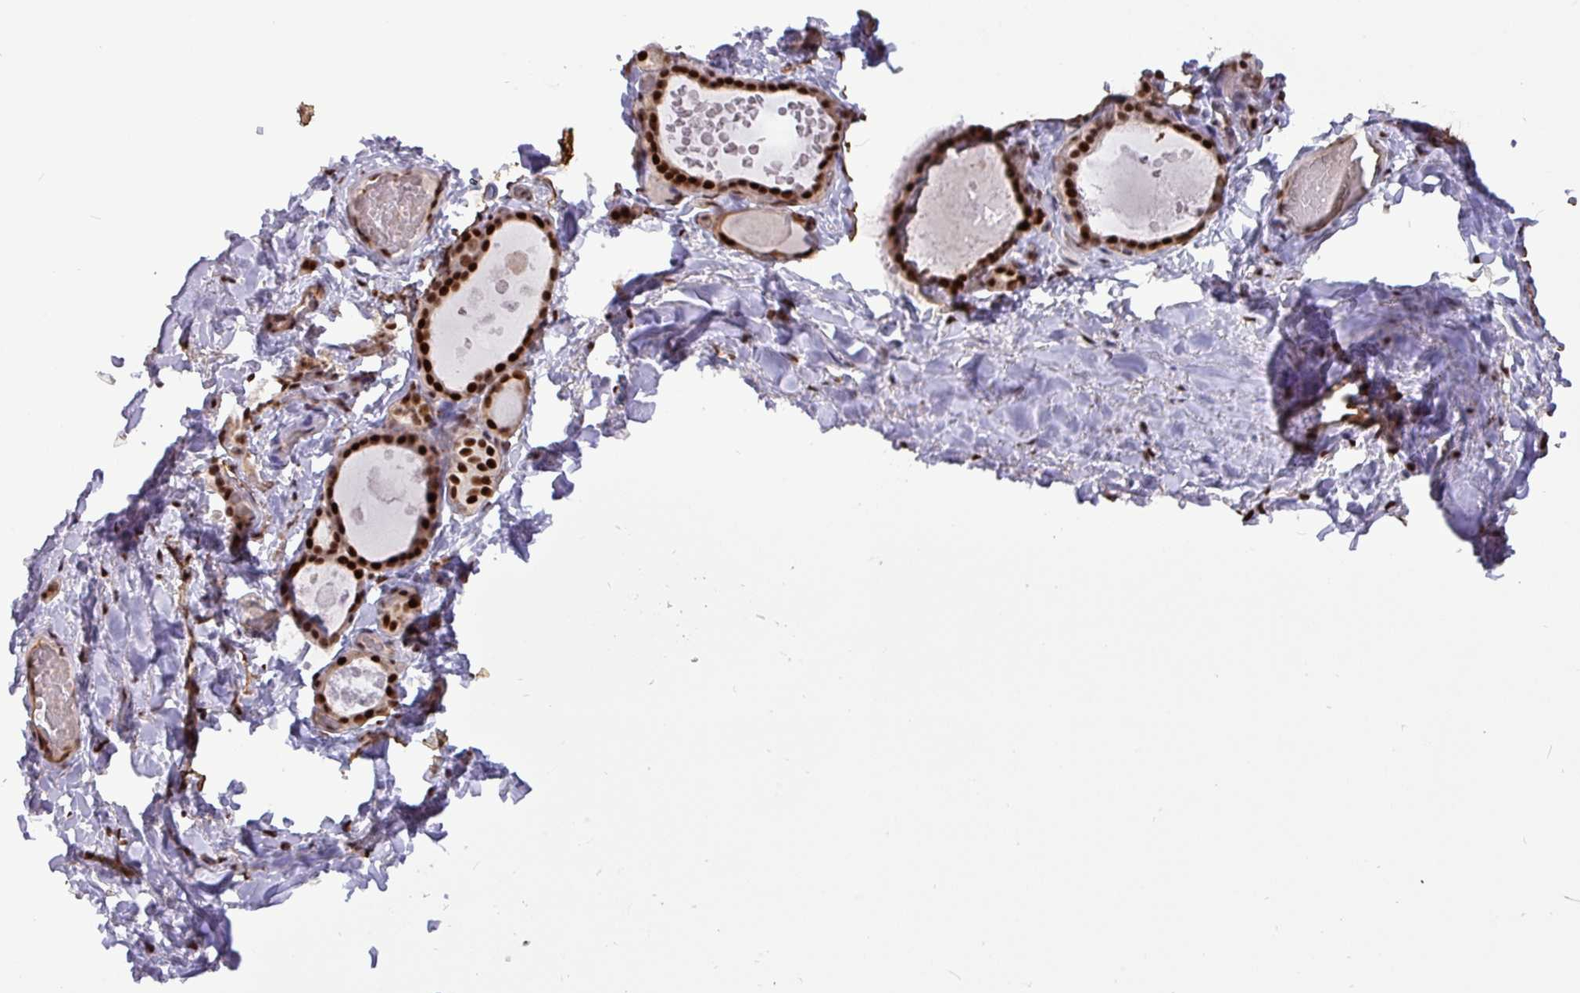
{"staining": {"intensity": "strong", "quantity": ">75%", "location": "nuclear"}, "tissue": "thyroid gland", "cell_type": "Glandular cells", "image_type": "normal", "snomed": [{"axis": "morphology", "description": "Normal tissue, NOS"}, {"axis": "topography", "description": "Thyroid gland"}], "caption": "Immunohistochemical staining of benign human thyroid gland shows strong nuclear protein positivity in about >75% of glandular cells.", "gene": "RRN3", "patient": {"sex": "female", "age": 46}}